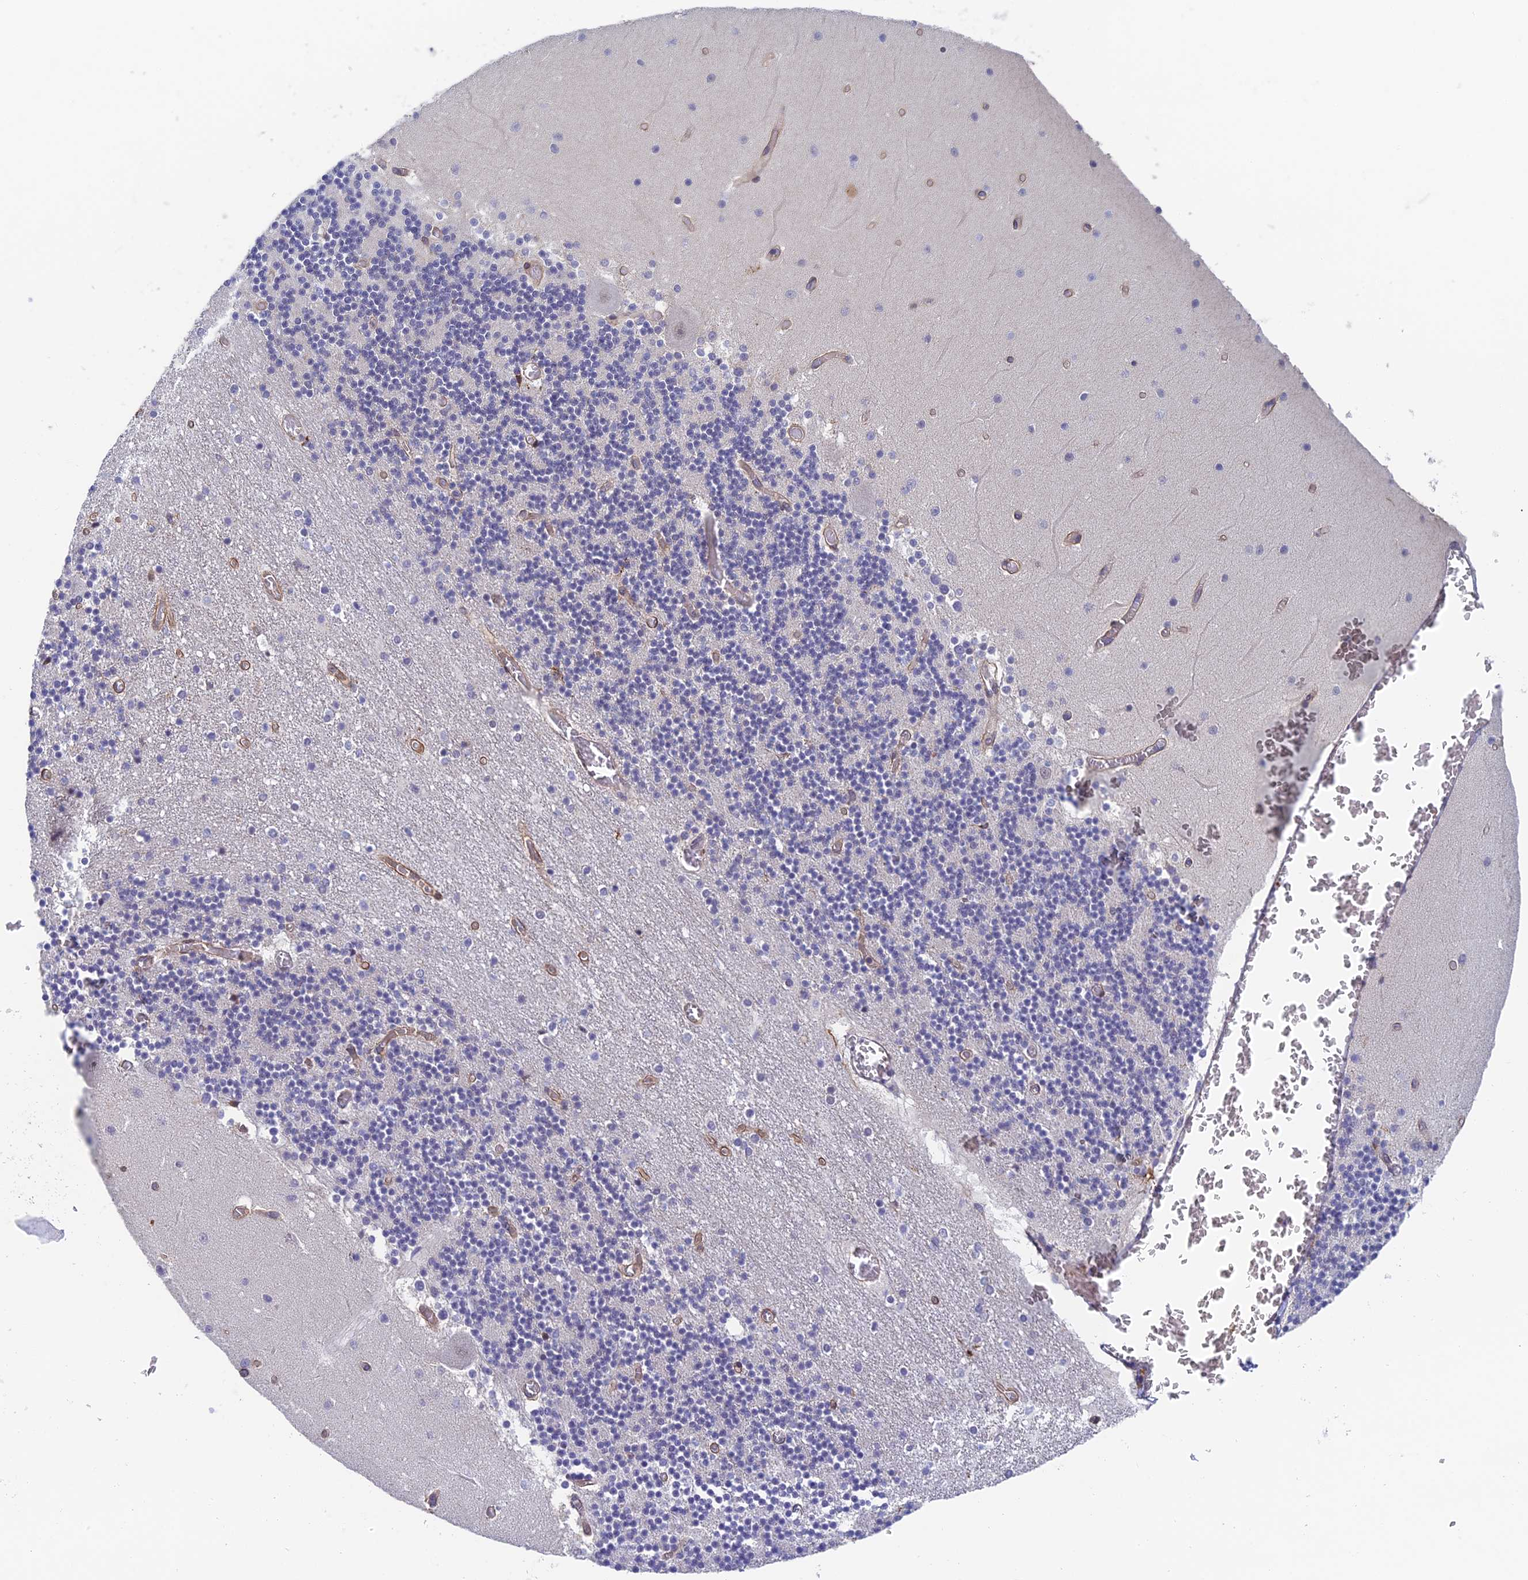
{"staining": {"intensity": "negative", "quantity": "none", "location": "none"}, "tissue": "cerebellum", "cell_type": "Cells in granular layer", "image_type": "normal", "snomed": [{"axis": "morphology", "description": "Normal tissue, NOS"}, {"axis": "topography", "description": "Cerebellum"}], "caption": "DAB (3,3'-diaminobenzidine) immunohistochemical staining of benign cerebellum demonstrates no significant expression in cells in granular layer.", "gene": "NSMCE1", "patient": {"sex": "female", "age": 28}}